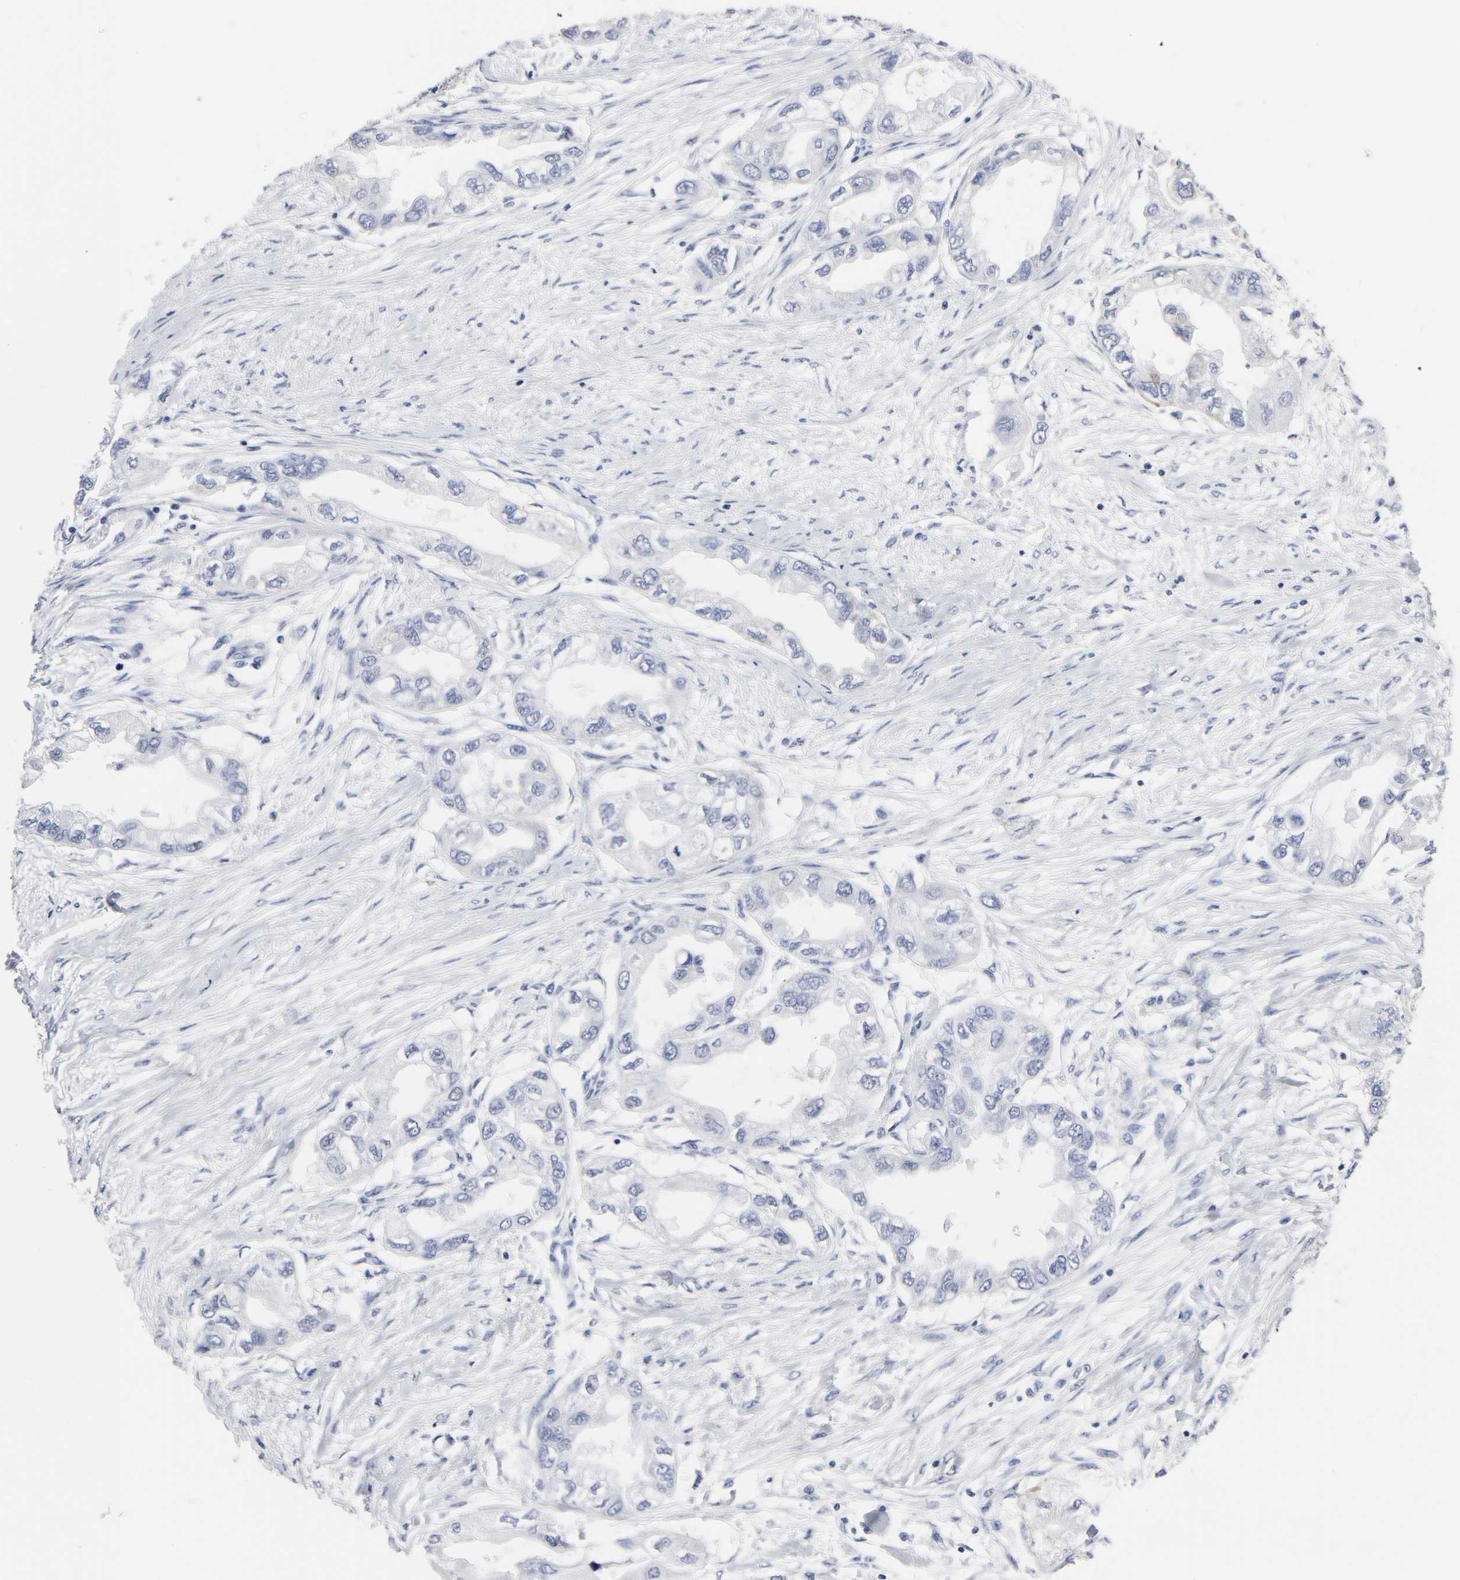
{"staining": {"intensity": "moderate", "quantity": "<25%", "location": "cytoplasmic/membranous"}, "tissue": "endometrial cancer", "cell_type": "Tumor cells", "image_type": "cancer", "snomed": [{"axis": "morphology", "description": "Adenocarcinoma, NOS"}, {"axis": "topography", "description": "Endometrium"}], "caption": "Tumor cells display low levels of moderate cytoplasmic/membranous staining in about <25% of cells in human endometrial cancer (adenocarcinoma). (DAB (3,3'-diaminobenzidine) IHC, brown staining for protein, blue staining for nuclei).", "gene": "GRHL2", "patient": {"sex": "female", "age": 67}}